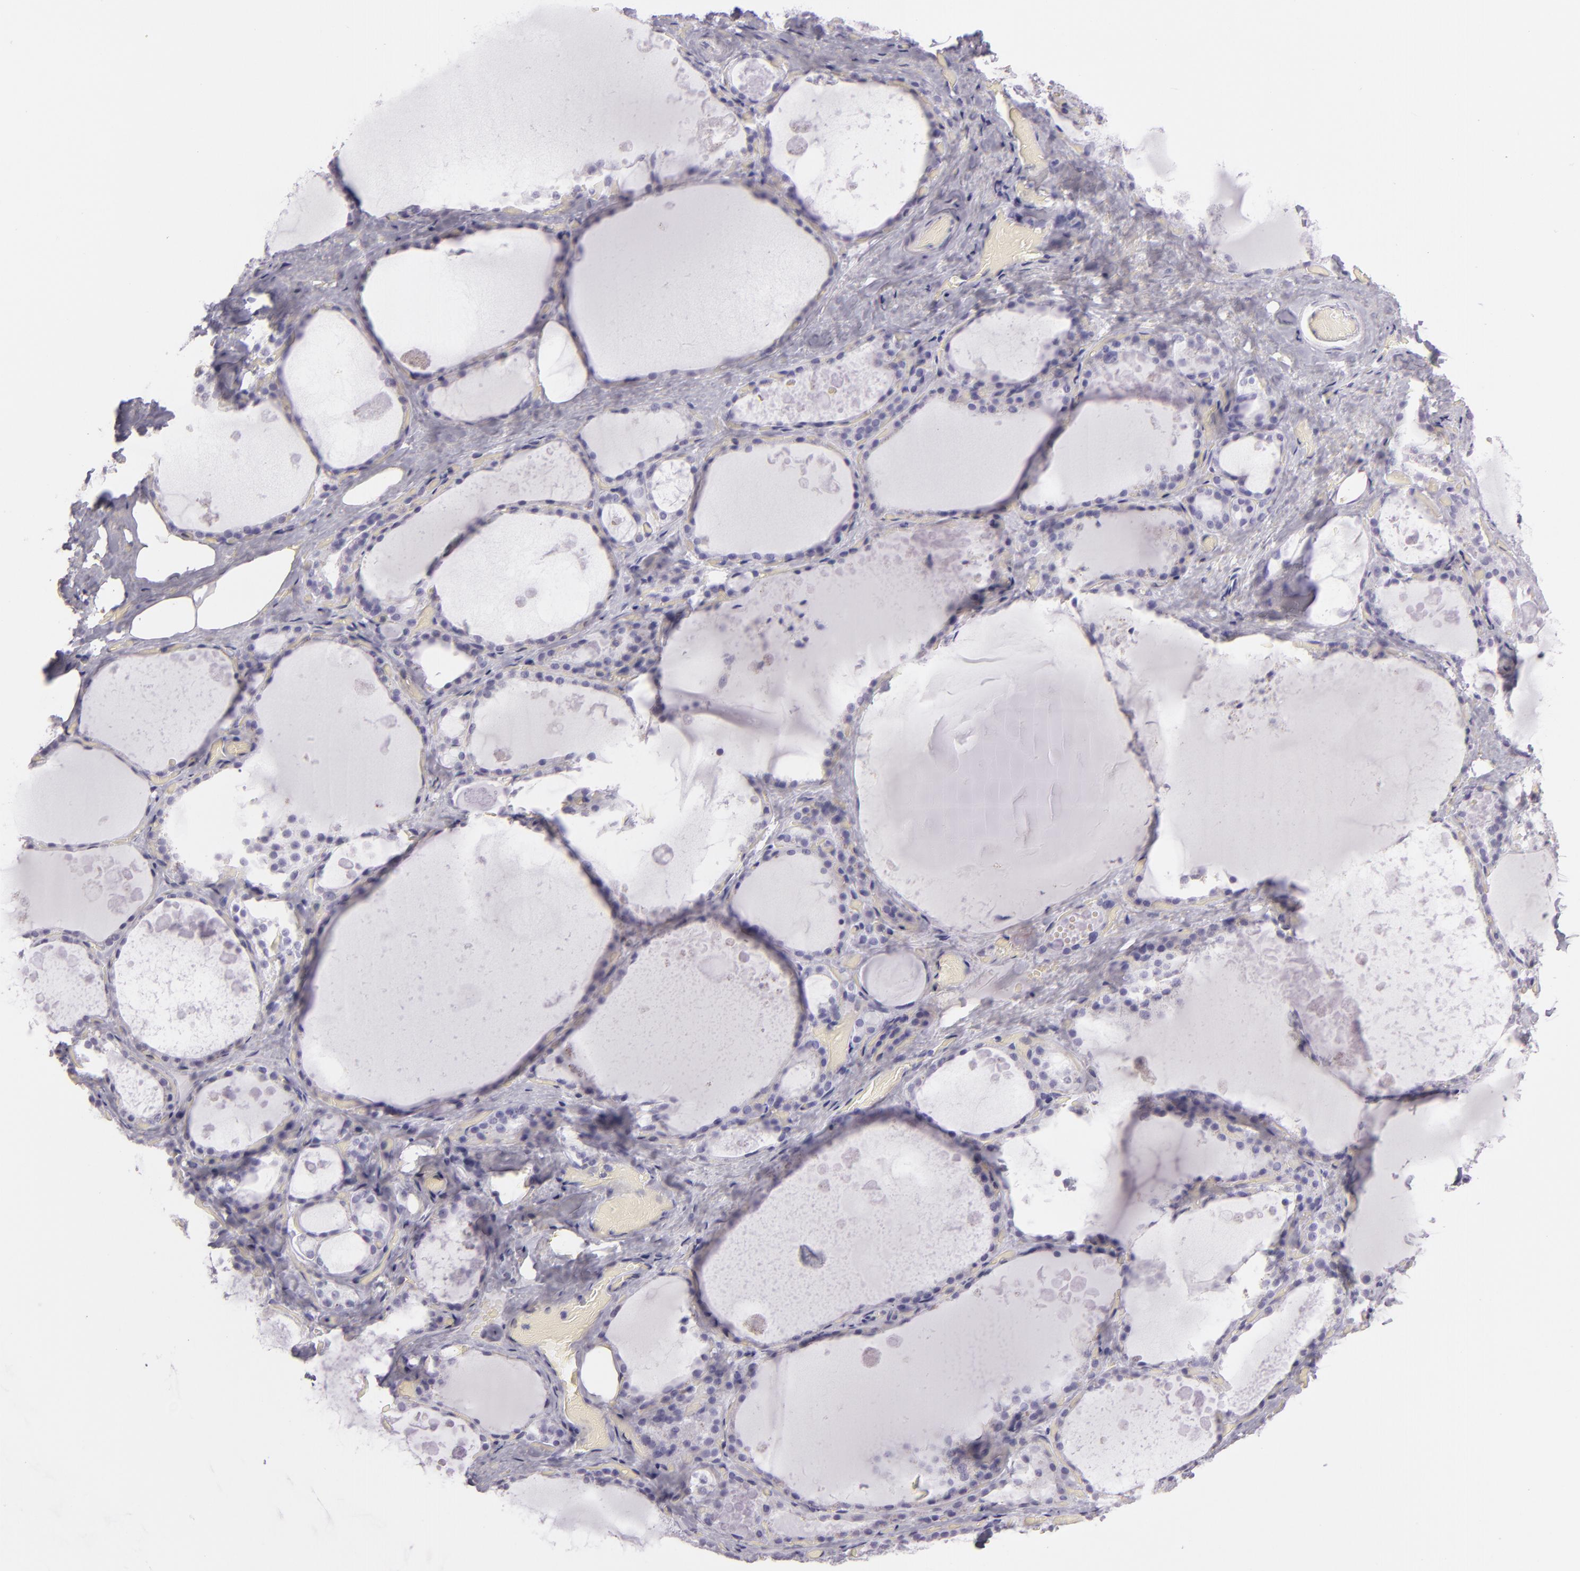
{"staining": {"intensity": "negative", "quantity": "none", "location": "none"}, "tissue": "thyroid gland", "cell_type": "Glandular cells", "image_type": "normal", "snomed": [{"axis": "morphology", "description": "Normal tissue, NOS"}, {"axis": "topography", "description": "Thyroid gland"}], "caption": "This is an immunohistochemistry (IHC) micrograph of benign human thyroid gland. There is no staining in glandular cells.", "gene": "MUC6", "patient": {"sex": "male", "age": 61}}